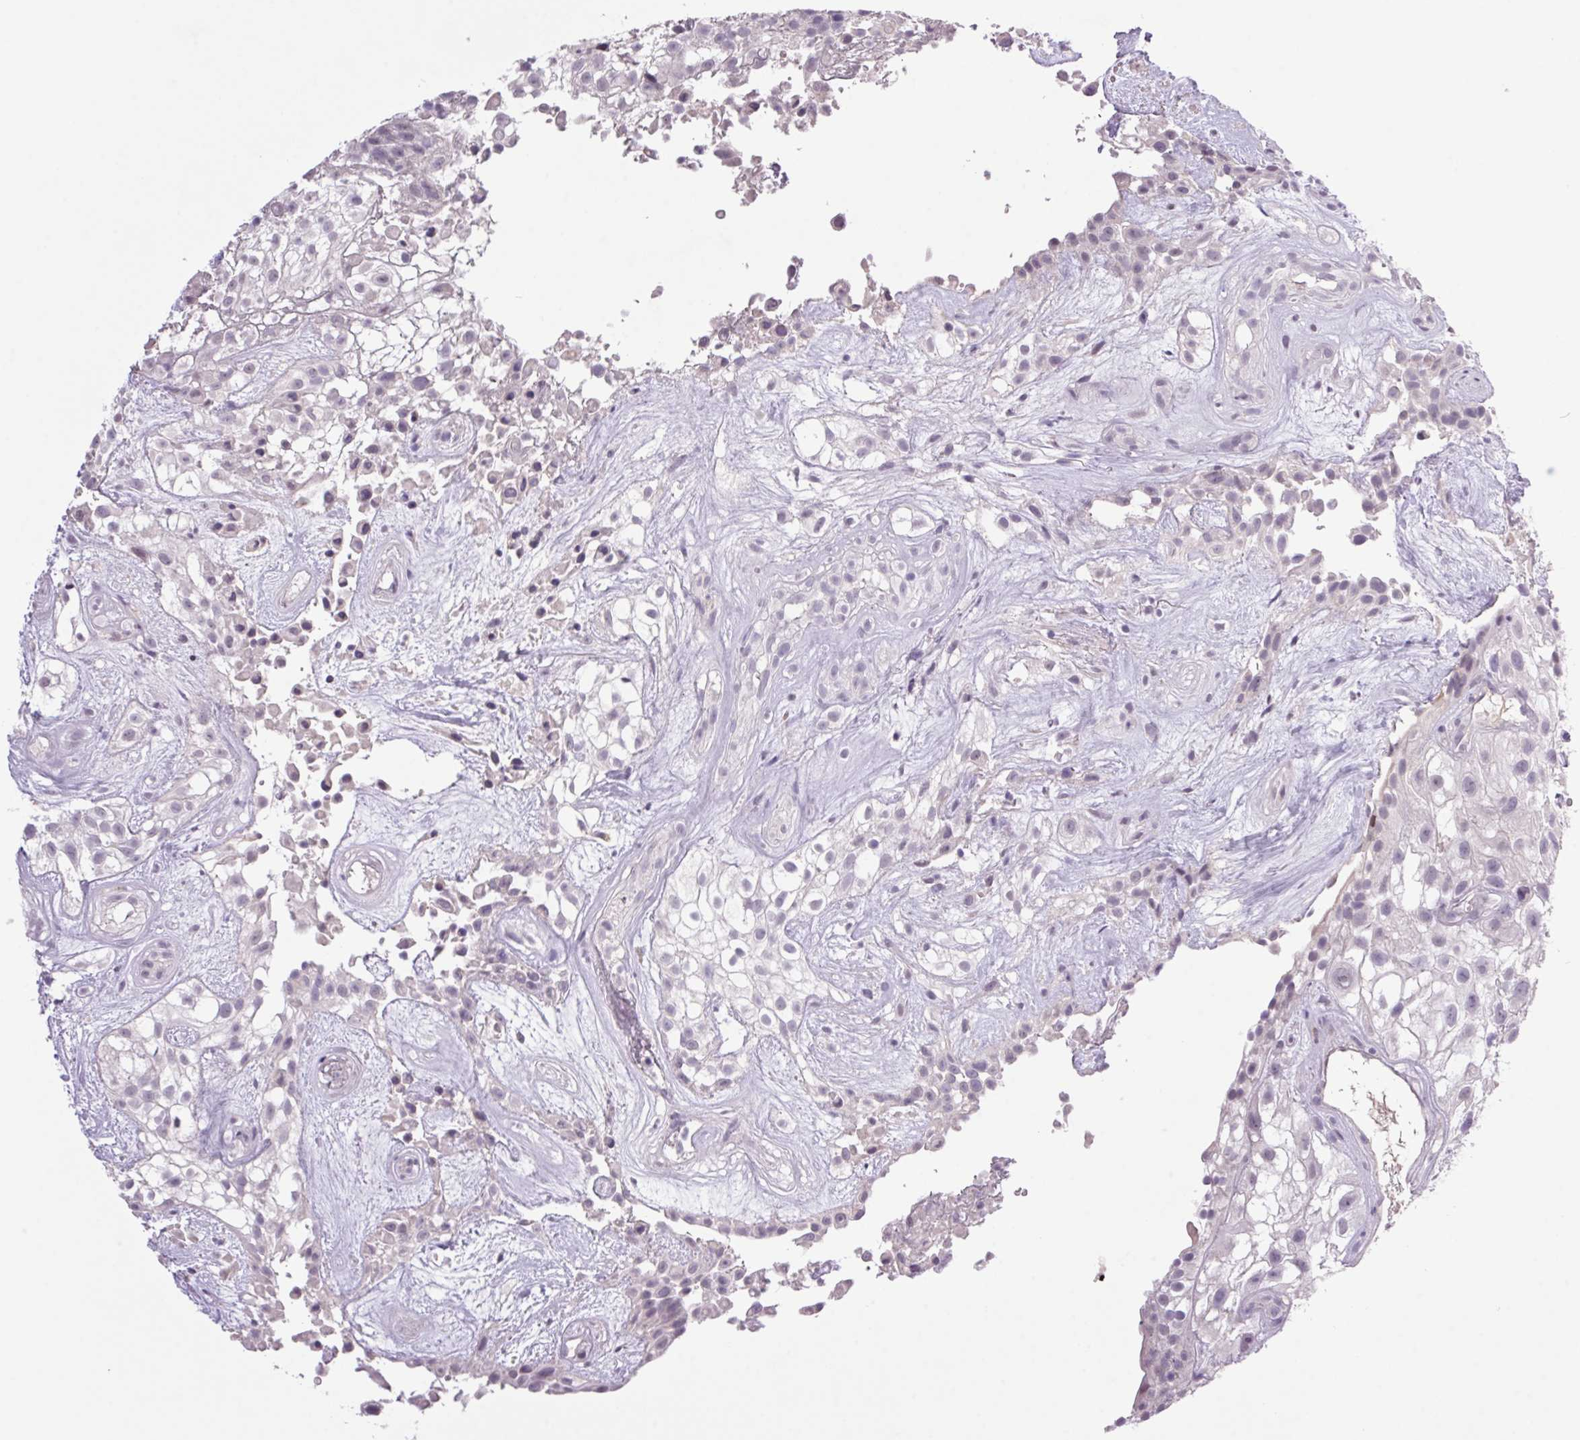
{"staining": {"intensity": "negative", "quantity": "none", "location": "none"}, "tissue": "urothelial cancer", "cell_type": "Tumor cells", "image_type": "cancer", "snomed": [{"axis": "morphology", "description": "Urothelial carcinoma, High grade"}, {"axis": "topography", "description": "Urinary bladder"}], "caption": "High magnification brightfield microscopy of urothelial carcinoma (high-grade) stained with DAB (brown) and counterstained with hematoxylin (blue): tumor cells show no significant positivity.", "gene": "TRDN", "patient": {"sex": "male", "age": 56}}